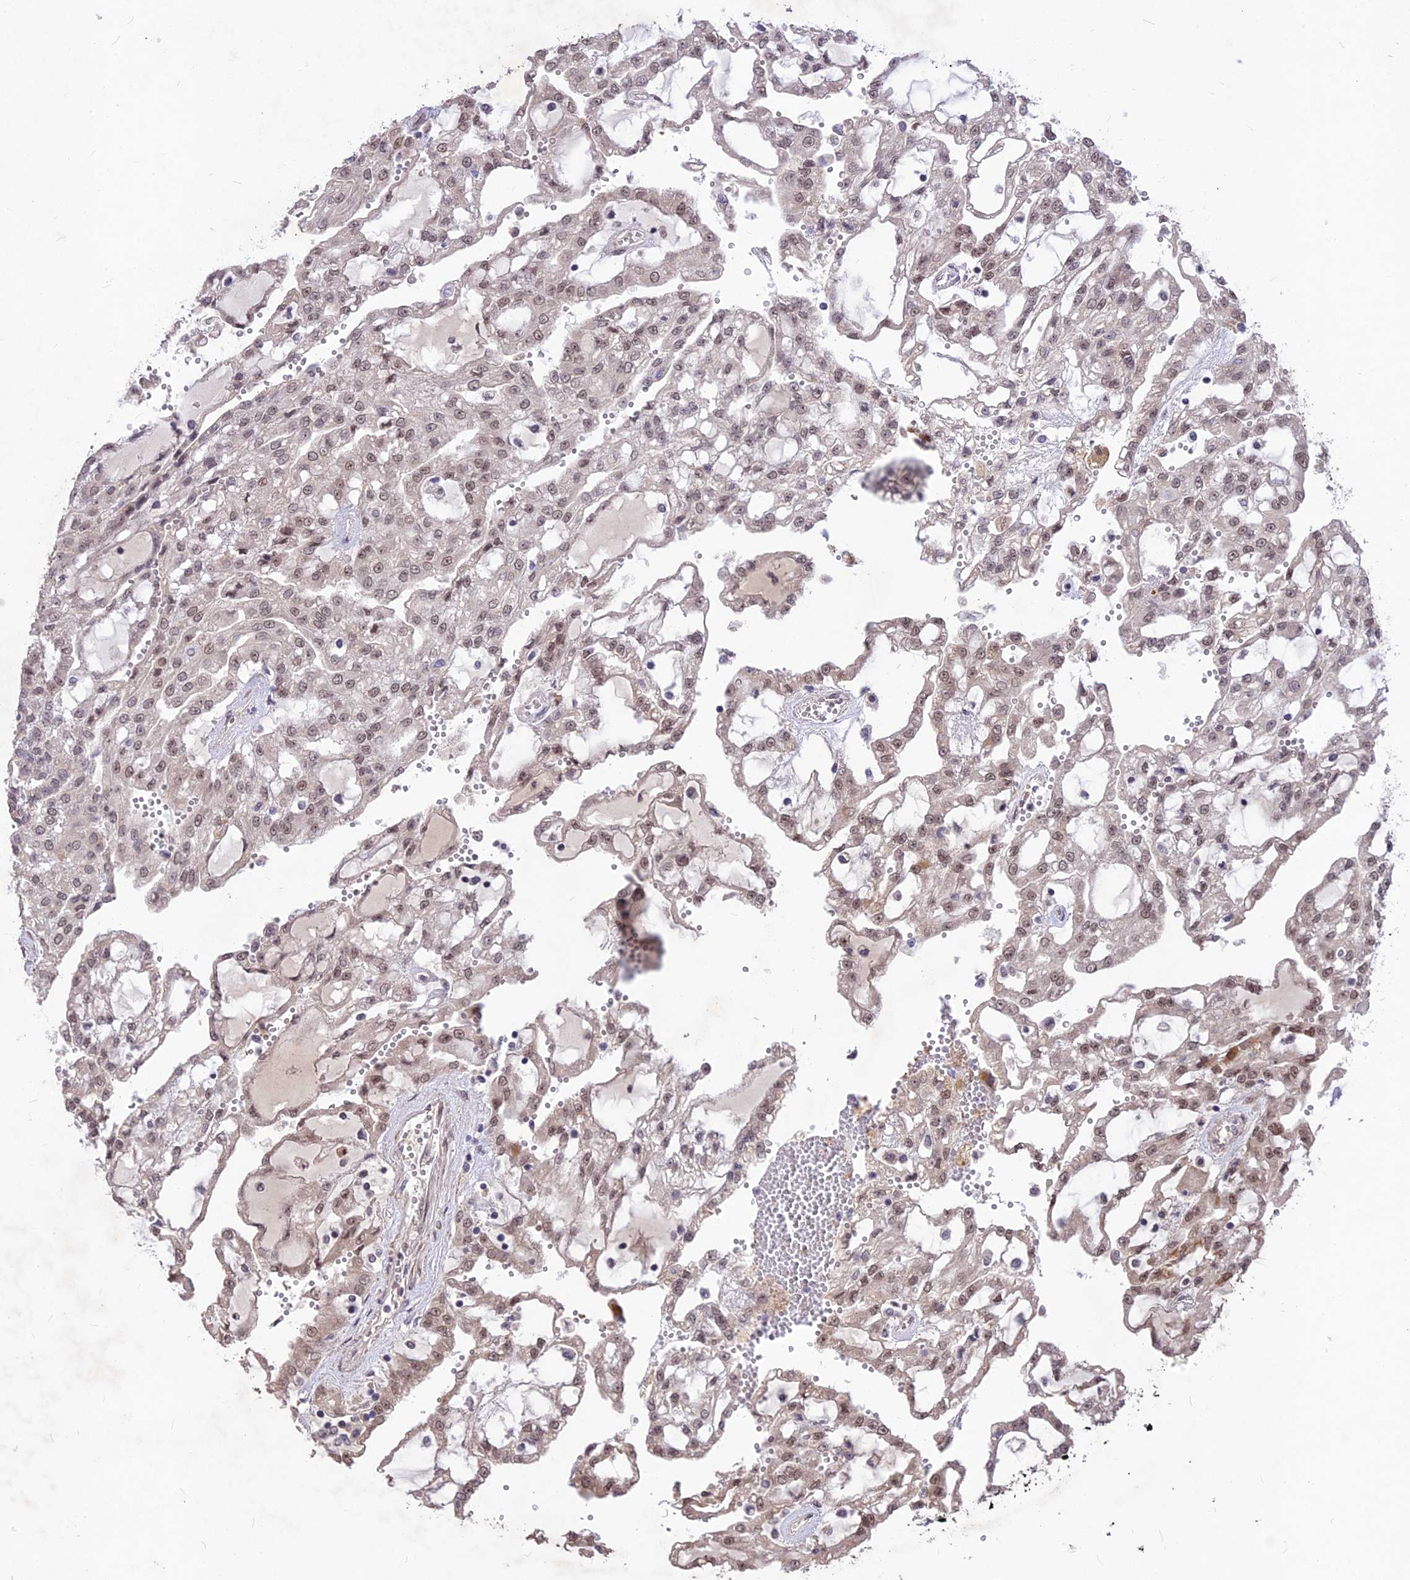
{"staining": {"intensity": "weak", "quantity": ">75%", "location": "nuclear"}, "tissue": "renal cancer", "cell_type": "Tumor cells", "image_type": "cancer", "snomed": [{"axis": "morphology", "description": "Adenocarcinoma, NOS"}, {"axis": "topography", "description": "Kidney"}], "caption": "A low amount of weak nuclear expression is identified in about >75% of tumor cells in renal cancer (adenocarcinoma) tissue. (brown staining indicates protein expression, while blue staining denotes nuclei).", "gene": "DIS3", "patient": {"sex": "male", "age": 63}}